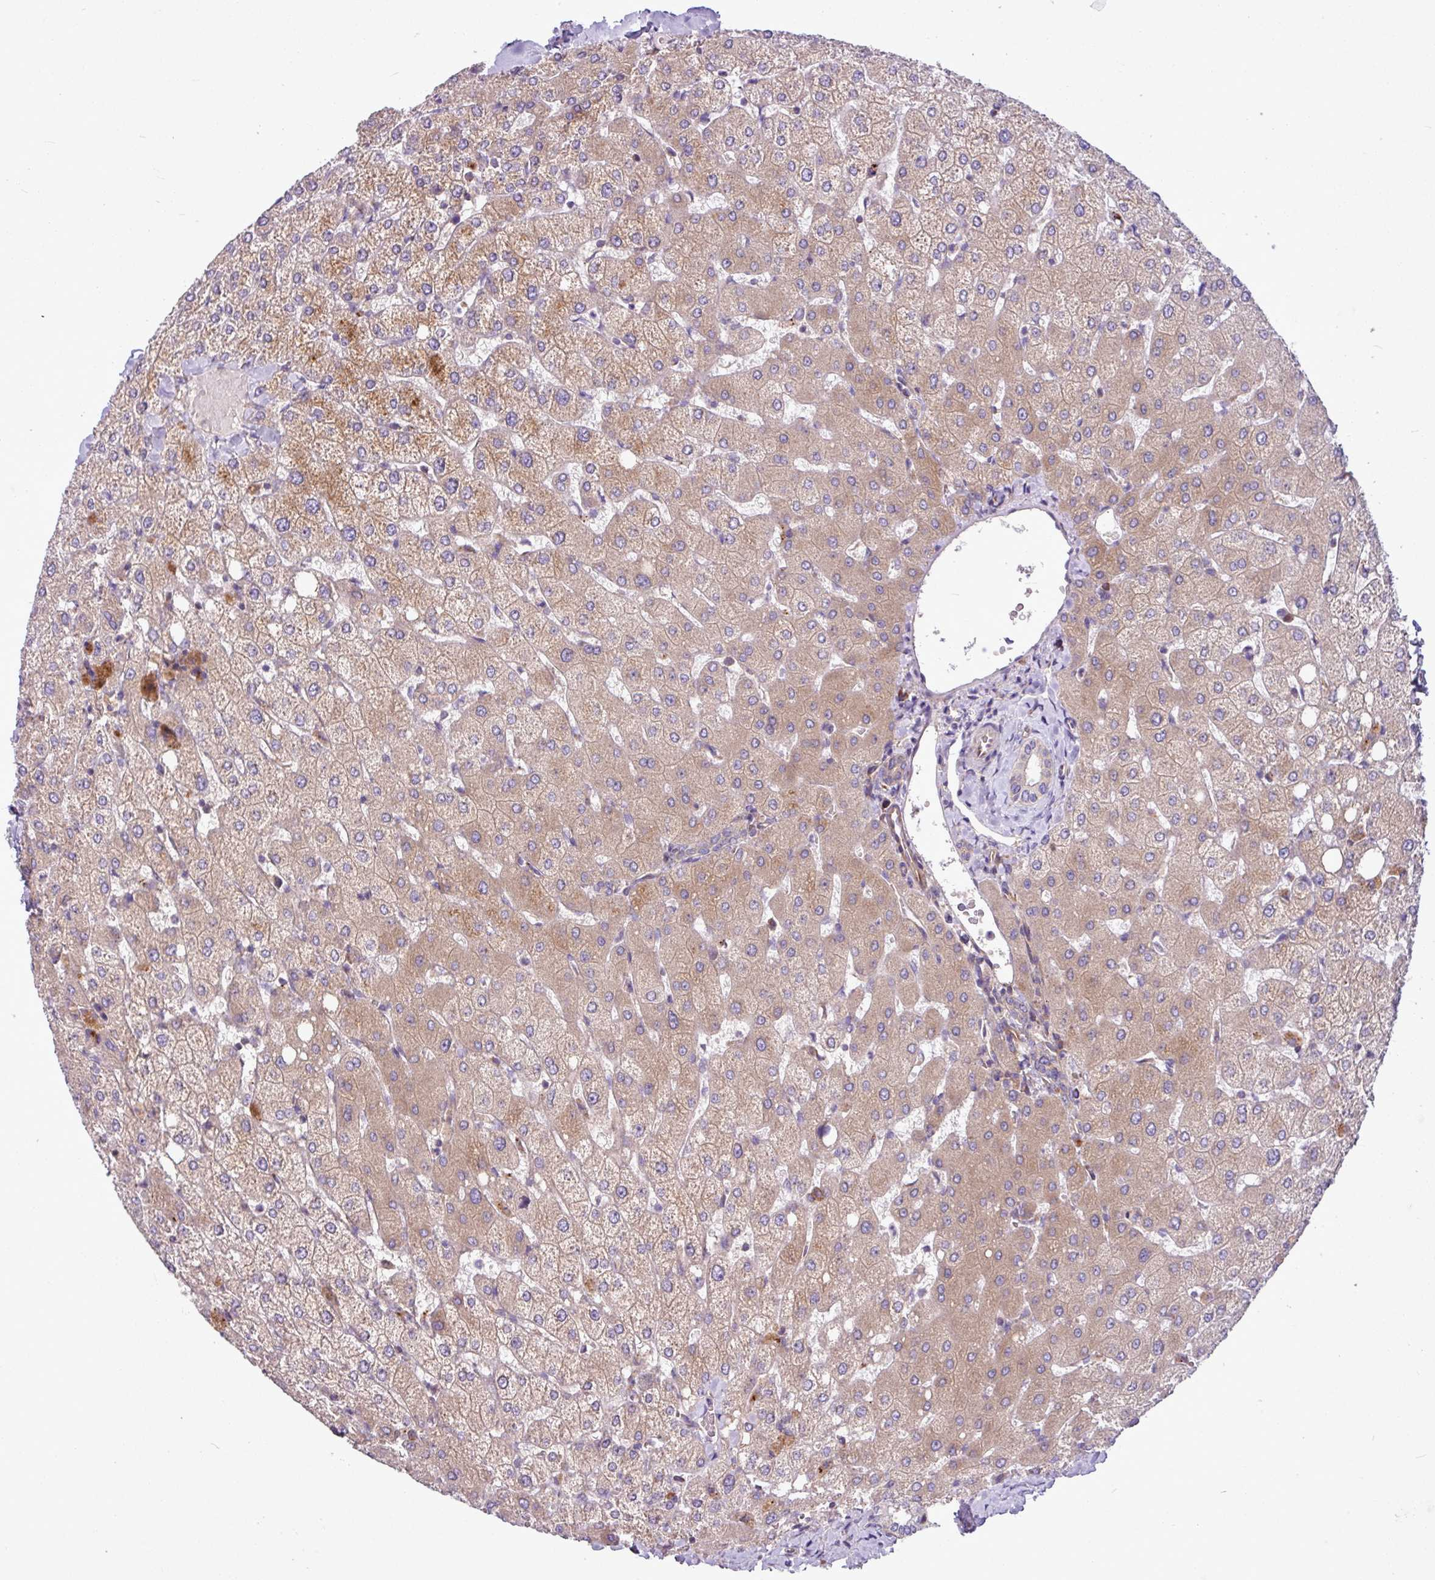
{"staining": {"intensity": "negative", "quantity": "none", "location": "none"}, "tissue": "liver", "cell_type": "Cholangiocytes", "image_type": "normal", "snomed": [{"axis": "morphology", "description": "Normal tissue, NOS"}, {"axis": "topography", "description": "Liver"}], "caption": "A photomicrograph of liver stained for a protein reveals no brown staining in cholangiocytes. Brightfield microscopy of immunohistochemistry (IHC) stained with DAB (brown) and hematoxylin (blue), captured at high magnification.", "gene": "MROH2A", "patient": {"sex": "female", "age": 54}}